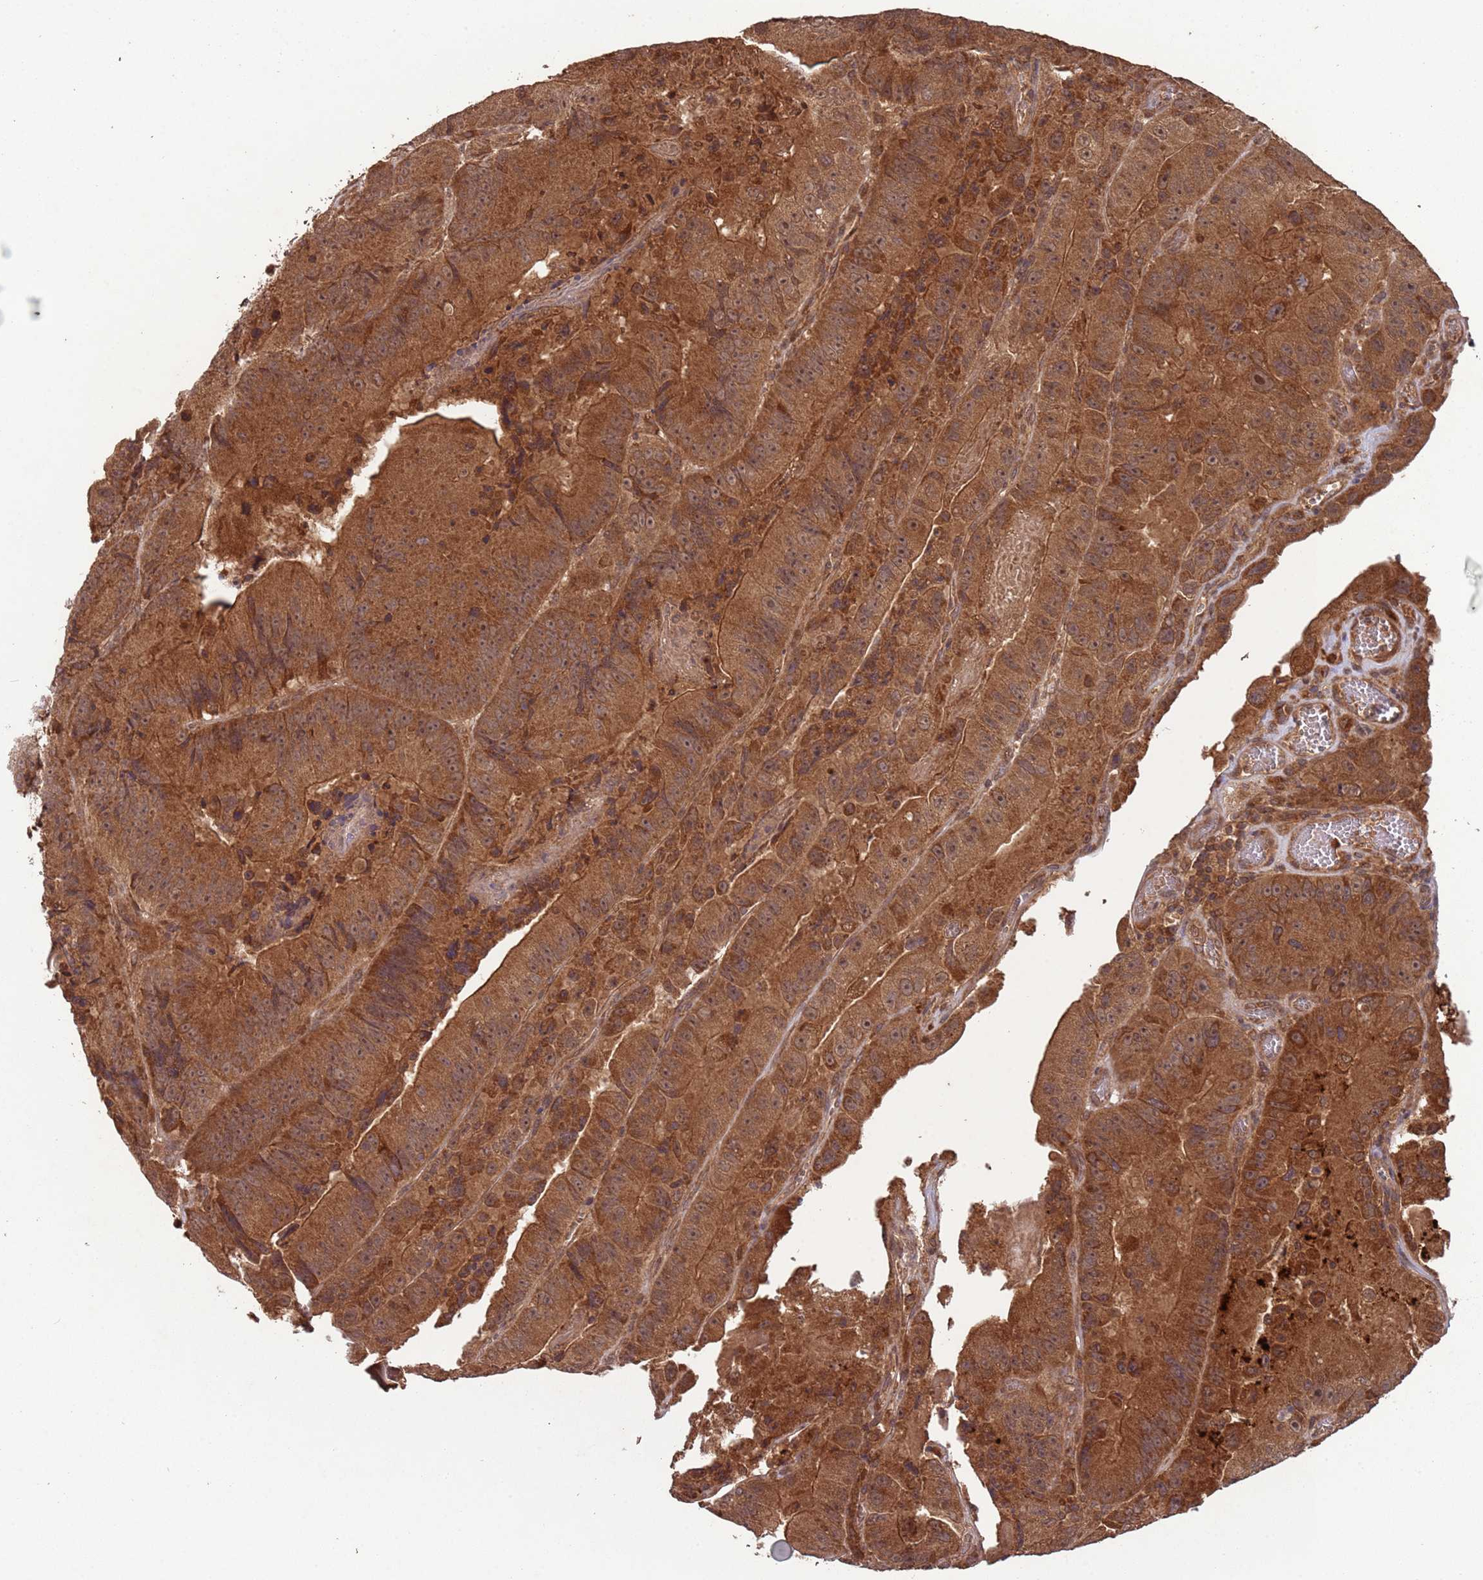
{"staining": {"intensity": "strong", "quantity": ">75%", "location": "cytoplasmic/membranous"}, "tissue": "colorectal cancer", "cell_type": "Tumor cells", "image_type": "cancer", "snomed": [{"axis": "morphology", "description": "Adenocarcinoma, NOS"}, {"axis": "topography", "description": "Colon"}], "caption": "A brown stain shows strong cytoplasmic/membranous positivity of a protein in adenocarcinoma (colorectal) tumor cells.", "gene": "ERI1", "patient": {"sex": "female", "age": 86}}